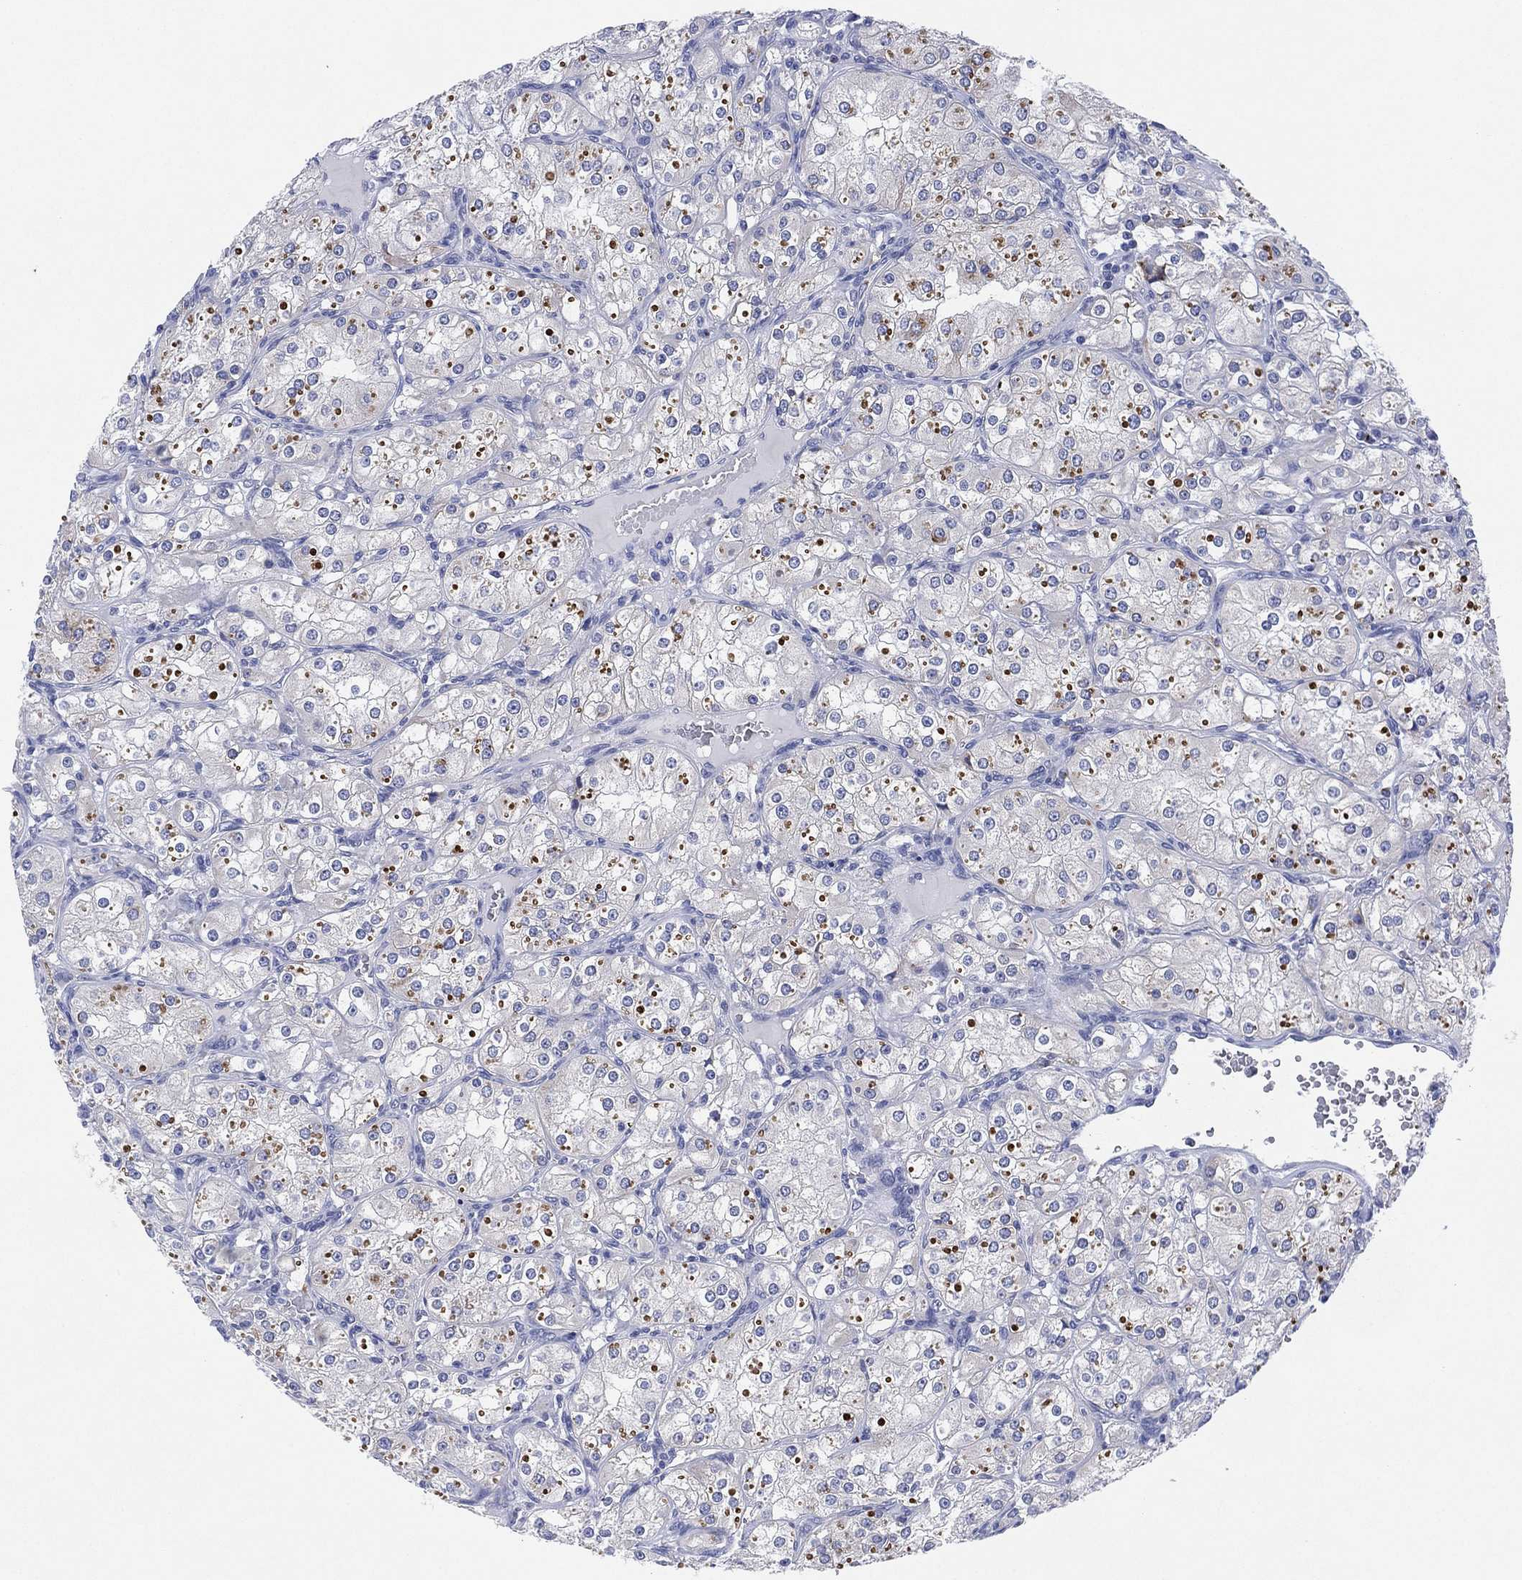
{"staining": {"intensity": "negative", "quantity": "none", "location": "none"}, "tissue": "renal cancer", "cell_type": "Tumor cells", "image_type": "cancer", "snomed": [{"axis": "morphology", "description": "Adenocarcinoma, NOS"}, {"axis": "topography", "description": "Kidney"}], "caption": "High magnification brightfield microscopy of renal cancer stained with DAB (3,3'-diaminobenzidine) (brown) and counterstained with hematoxylin (blue): tumor cells show no significant positivity.", "gene": "CHRNA3", "patient": {"sex": "male", "age": 77}}